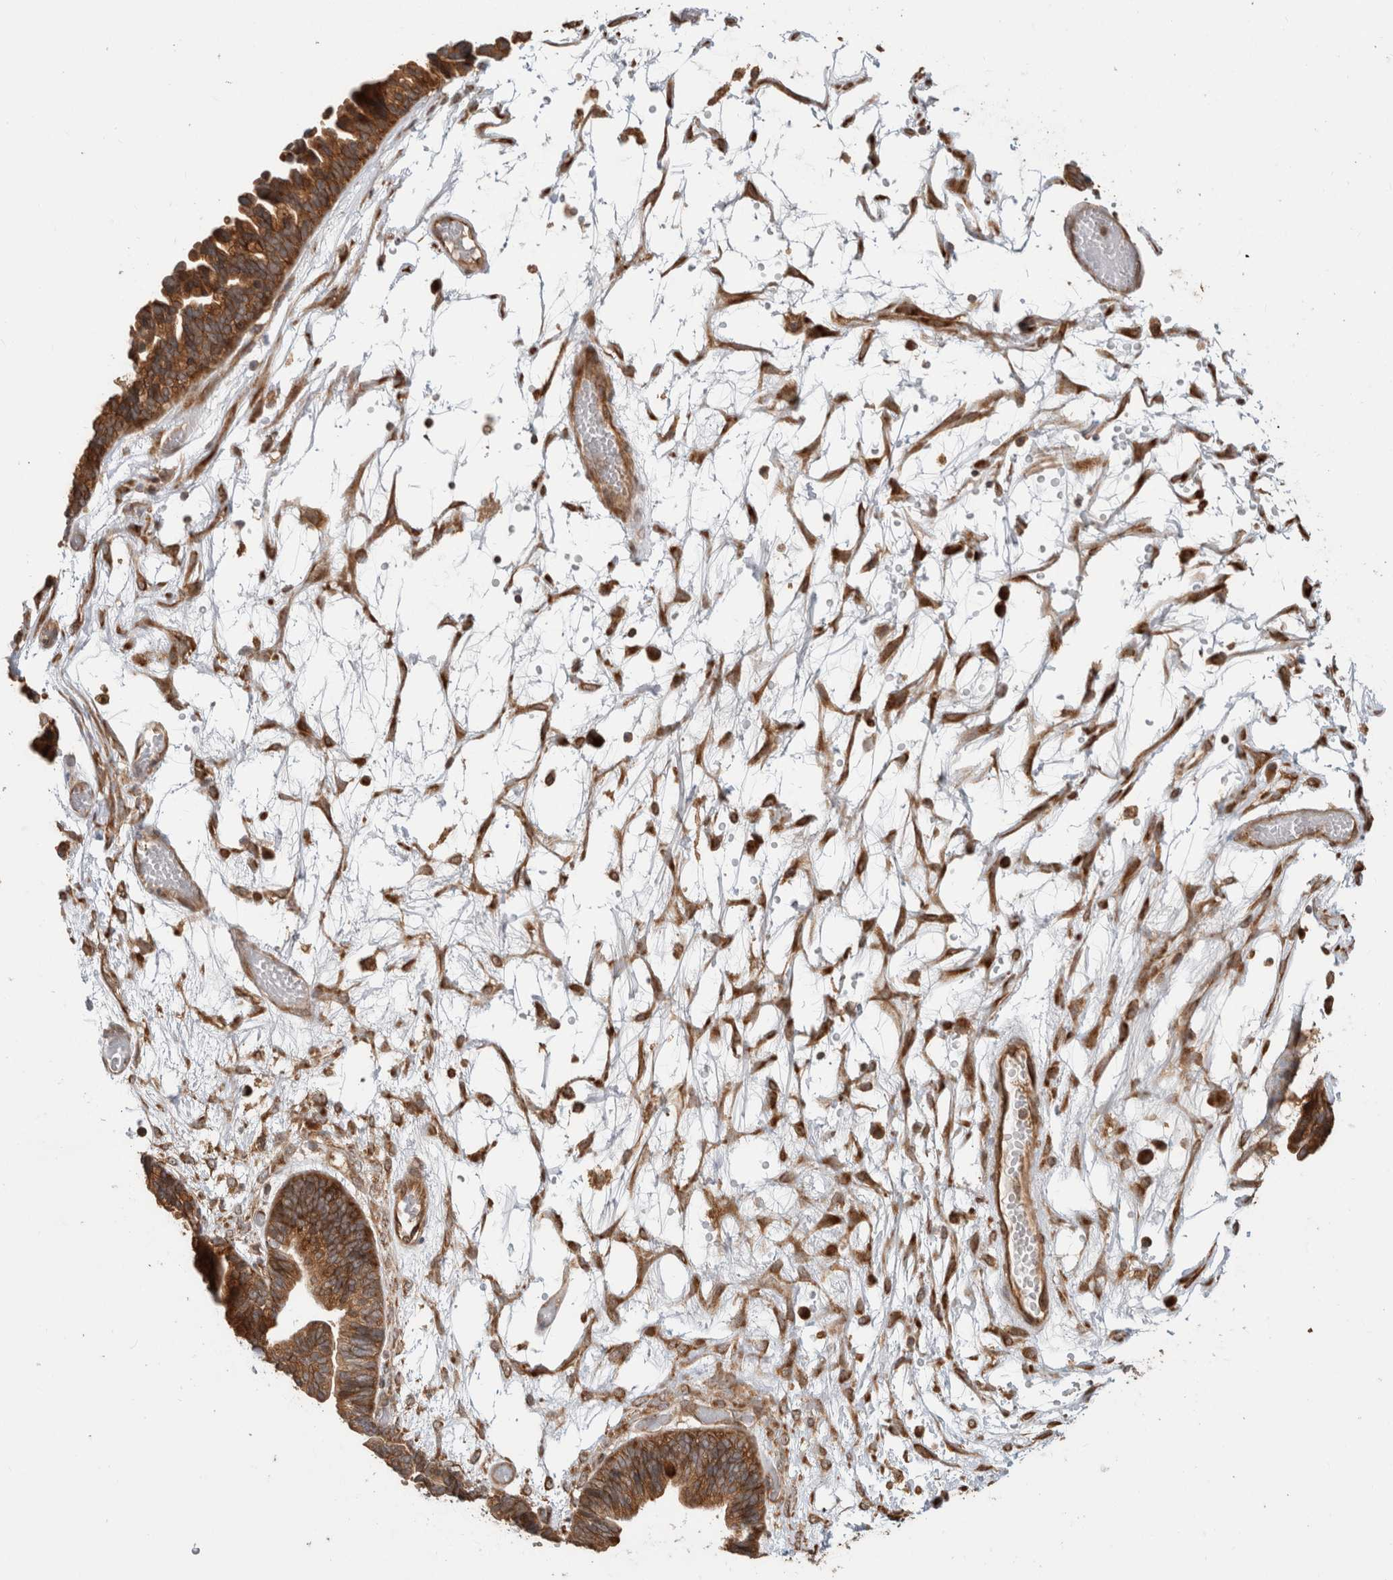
{"staining": {"intensity": "strong", "quantity": ">75%", "location": "cytoplasmic/membranous"}, "tissue": "ovarian cancer", "cell_type": "Tumor cells", "image_type": "cancer", "snomed": [{"axis": "morphology", "description": "Cystadenocarcinoma, serous, NOS"}, {"axis": "topography", "description": "Ovary"}], "caption": "There is high levels of strong cytoplasmic/membranous positivity in tumor cells of ovarian cancer, as demonstrated by immunohistochemical staining (brown color).", "gene": "PCDHB15", "patient": {"sex": "female", "age": 56}}